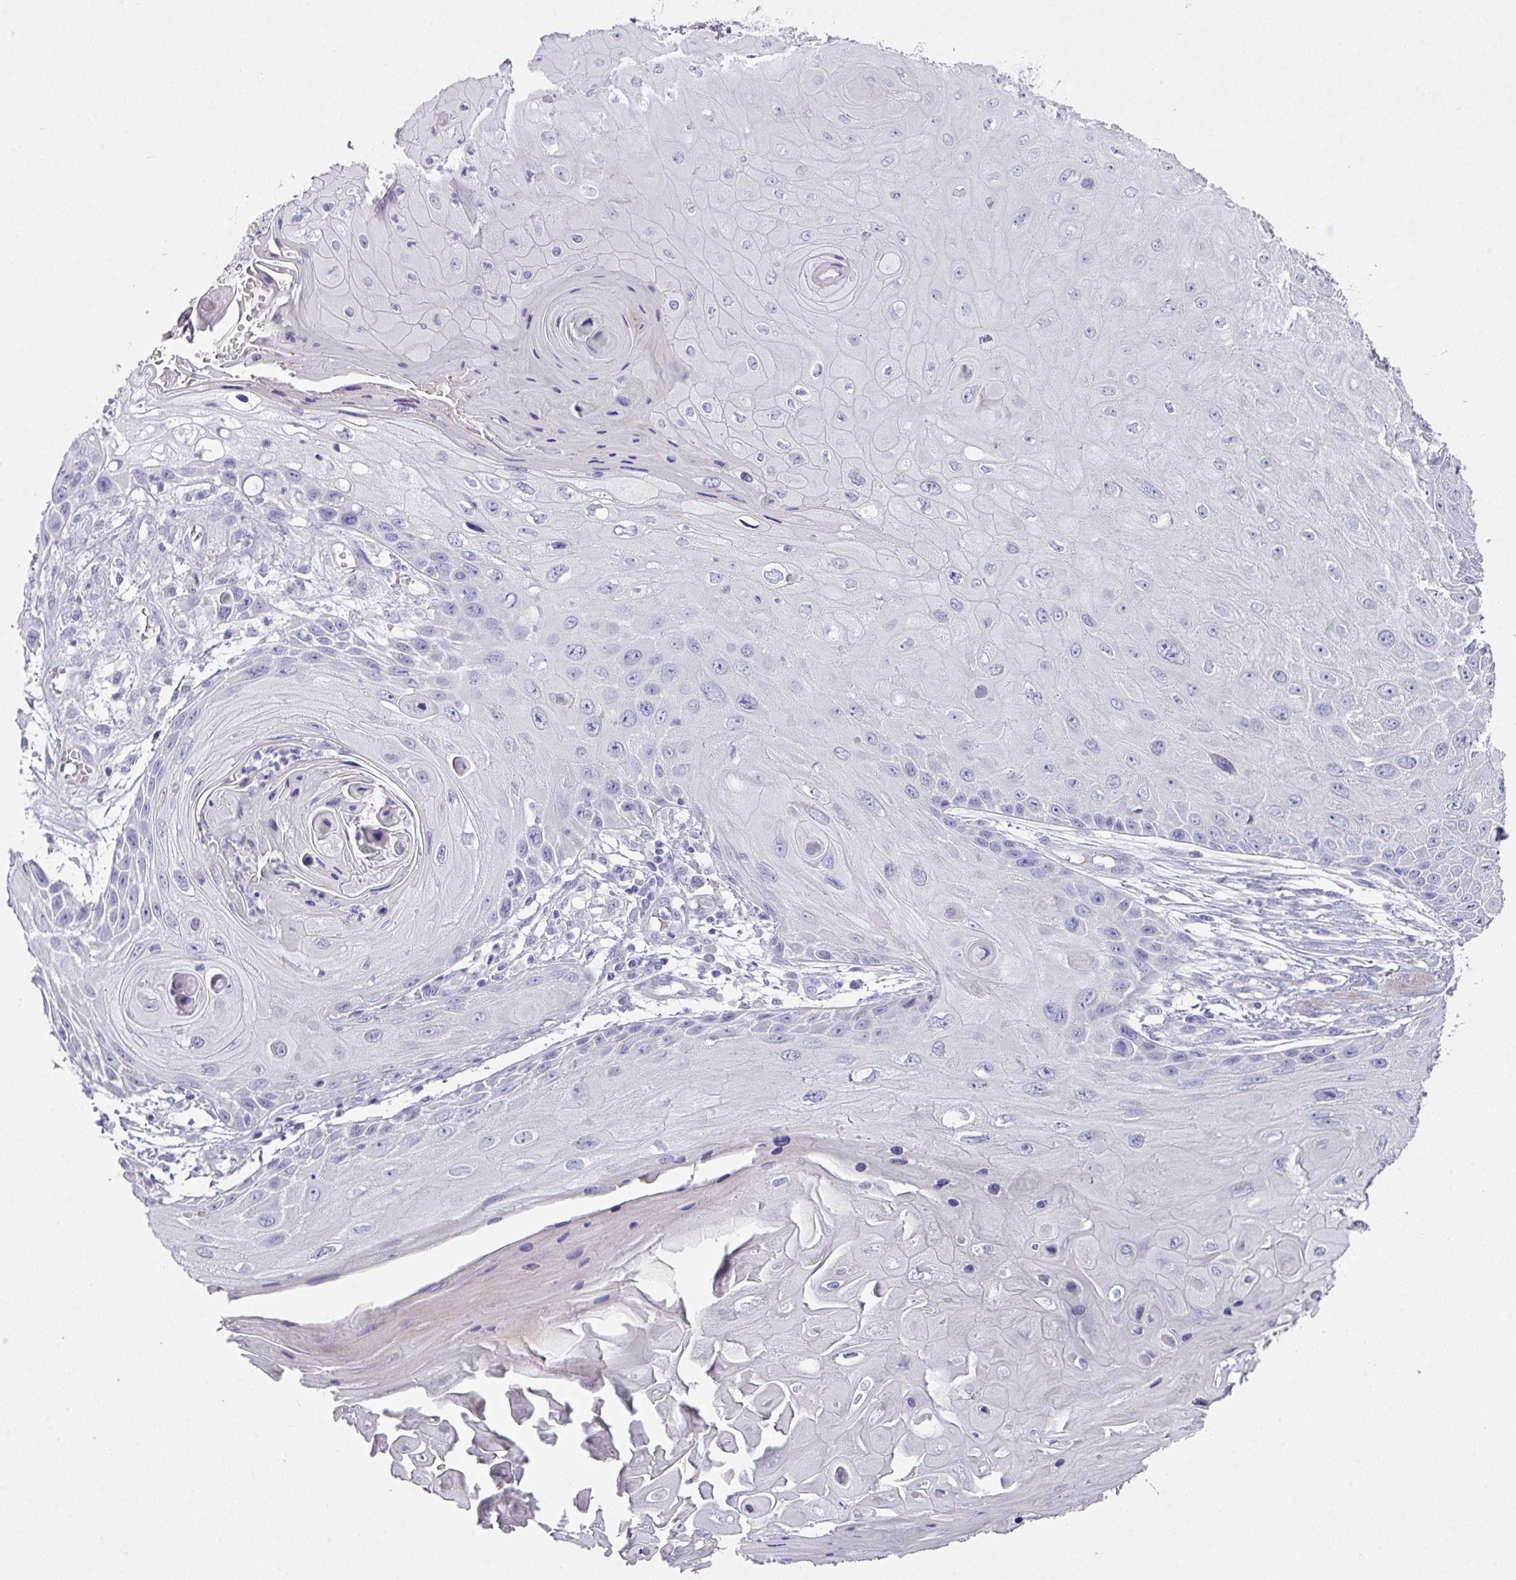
{"staining": {"intensity": "negative", "quantity": "none", "location": "none"}, "tissue": "skin cancer", "cell_type": "Tumor cells", "image_type": "cancer", "snomed": [{"axis": "morphology", "description": "Squamous cell carcinoma, NOS"}, {"axis": "topography", "description": "Skin"}, {"axis": "topography", "description": "Vulva"}], "caption": "High magnification brightfield microscopy of squamous cell carcinoma (skin) stained with DAB (brown) and counterstained with hematoxylin (blue): tumor cells show no significant expression. (DAB (3,3'-diaminobenzidine) immunohistochemistry, high magnification).", "gene": "GLI4", "patient": {"sex": "female", "age": 44}}